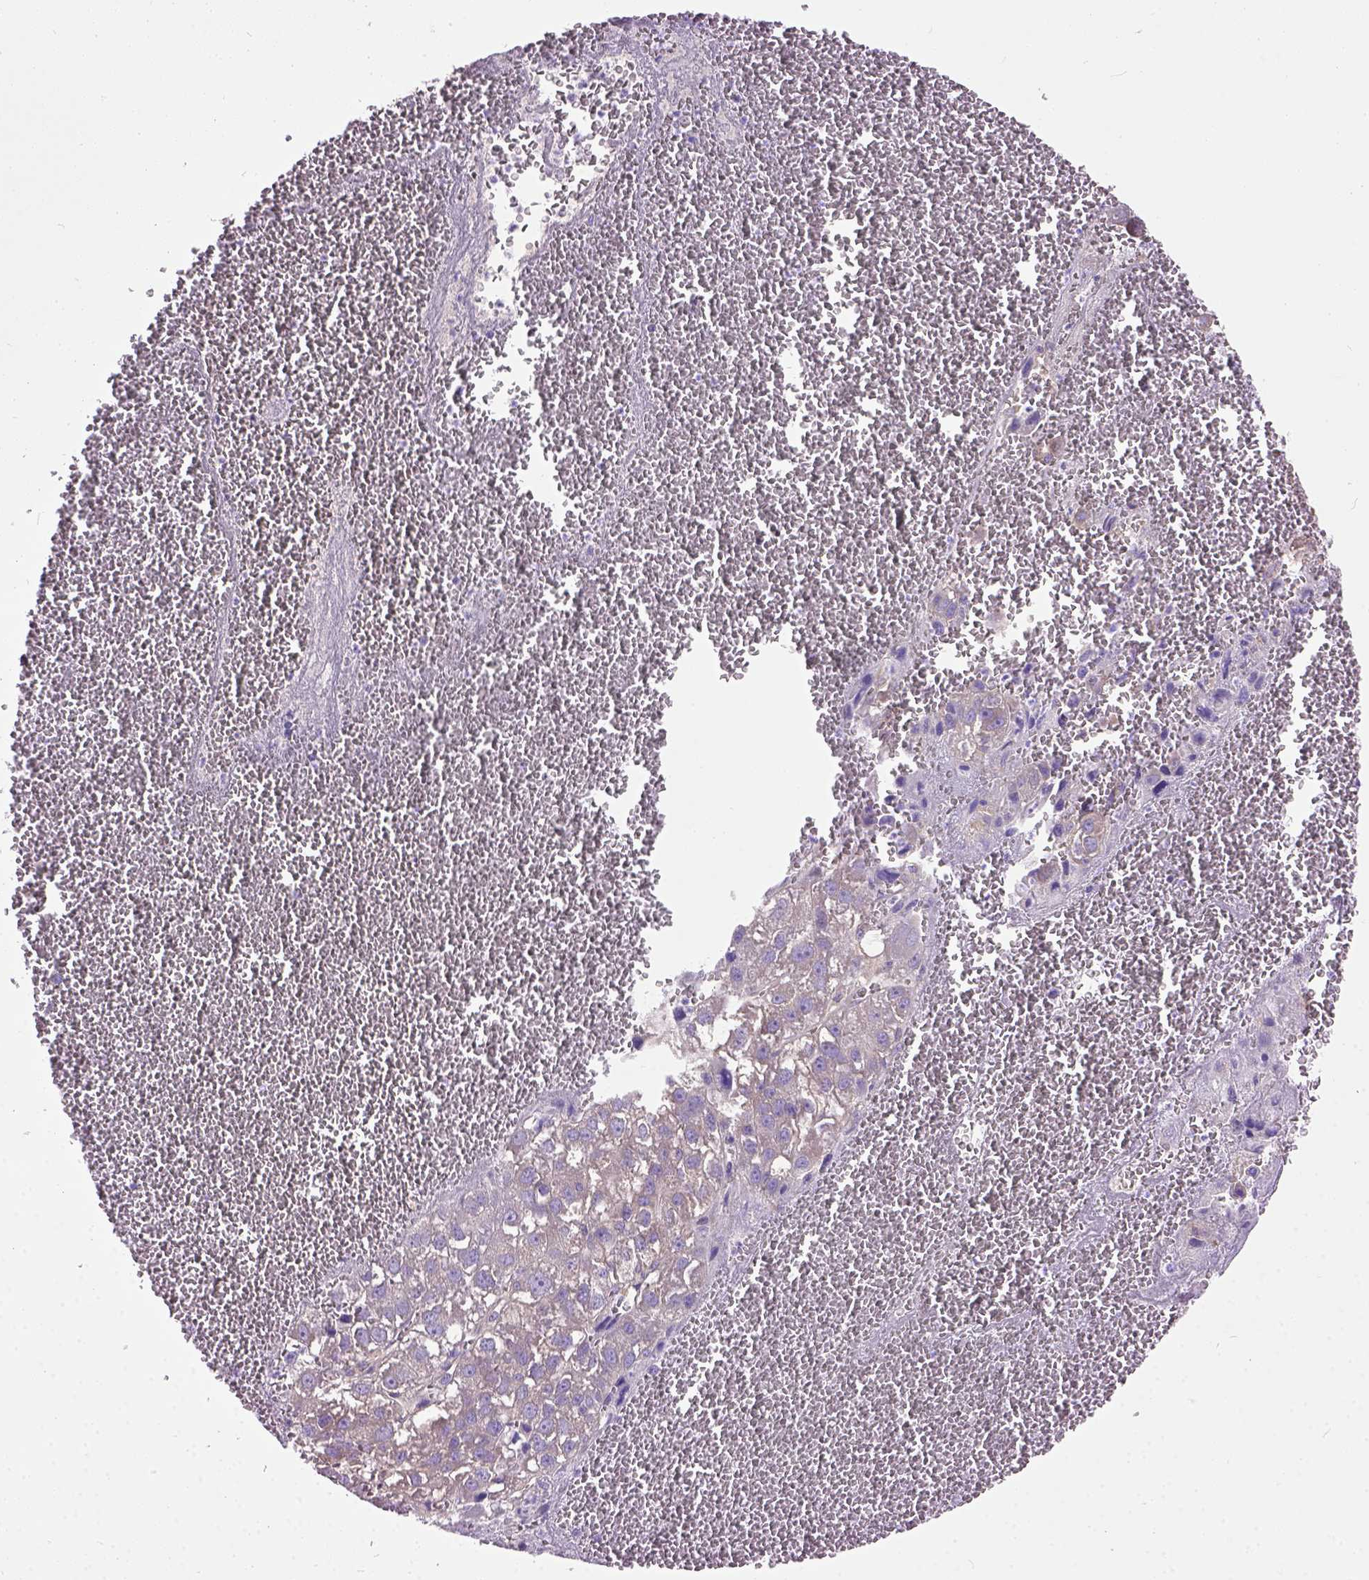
{"staining": {"intensity": "negative", "quantity": "none", "location": "none"}, "tissue": "liver cancer", "cell_type": "Tumor cells", "image_type": "cancer", "snomed": [{"axis": "morphology", "description": "Carcinoma, Hepatocellular, NOS"}, {"axis": "topography", "description": "Liver"}], "caption": "Immunohistochemistry micrograph of liver cancer (hepatocellular carcinoma) stained for a protein (brown), which demonstrates no expression in tumor cells. The staining was performed using DAB to visualize the protein expression in brown, while the nuclei were stained in blue with hematoxylin (Magnification: 20x).", "gene": "SEMA4F", "patient": {"sex": "female", "age": 70}}